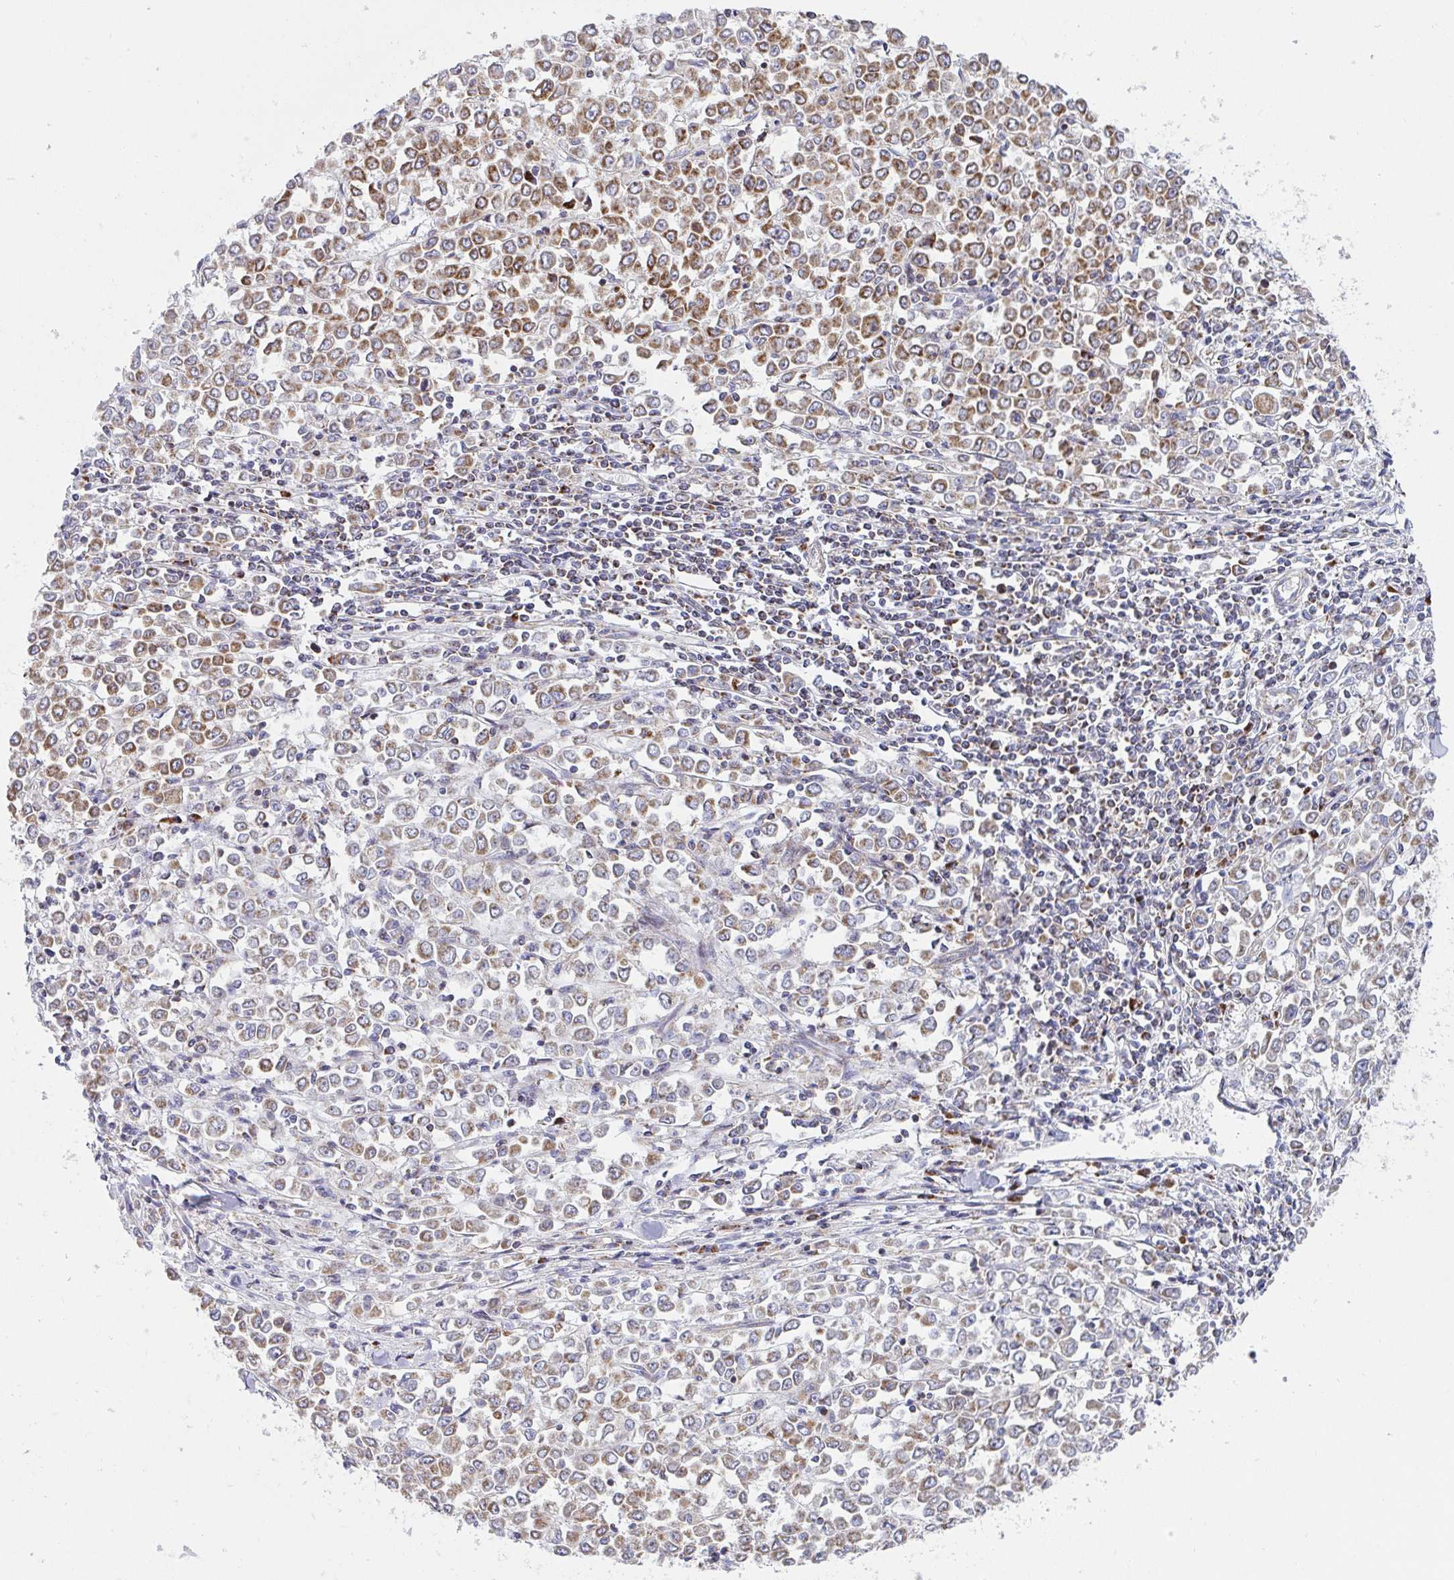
{"staining": {"intensity": "strong", "quantity": ">75%", "location": "cytoplasmic/membranous"}, "tissue": "stomach cancer", "cell_type": "Tumor cells", "image_type": "cancer", "snomed": [{"axis": "morphology", "description": "Adenocarcinoma, NOS"}, {"axis": "topography", "description": "Stomach, upper"}], "caption": "Human adenocarcinoma (stomach) stained with a protein marker shows strong staining in tumor cells.", "gene": "ATP5MJ", "patient": {"sex": "male", "age": 70}}